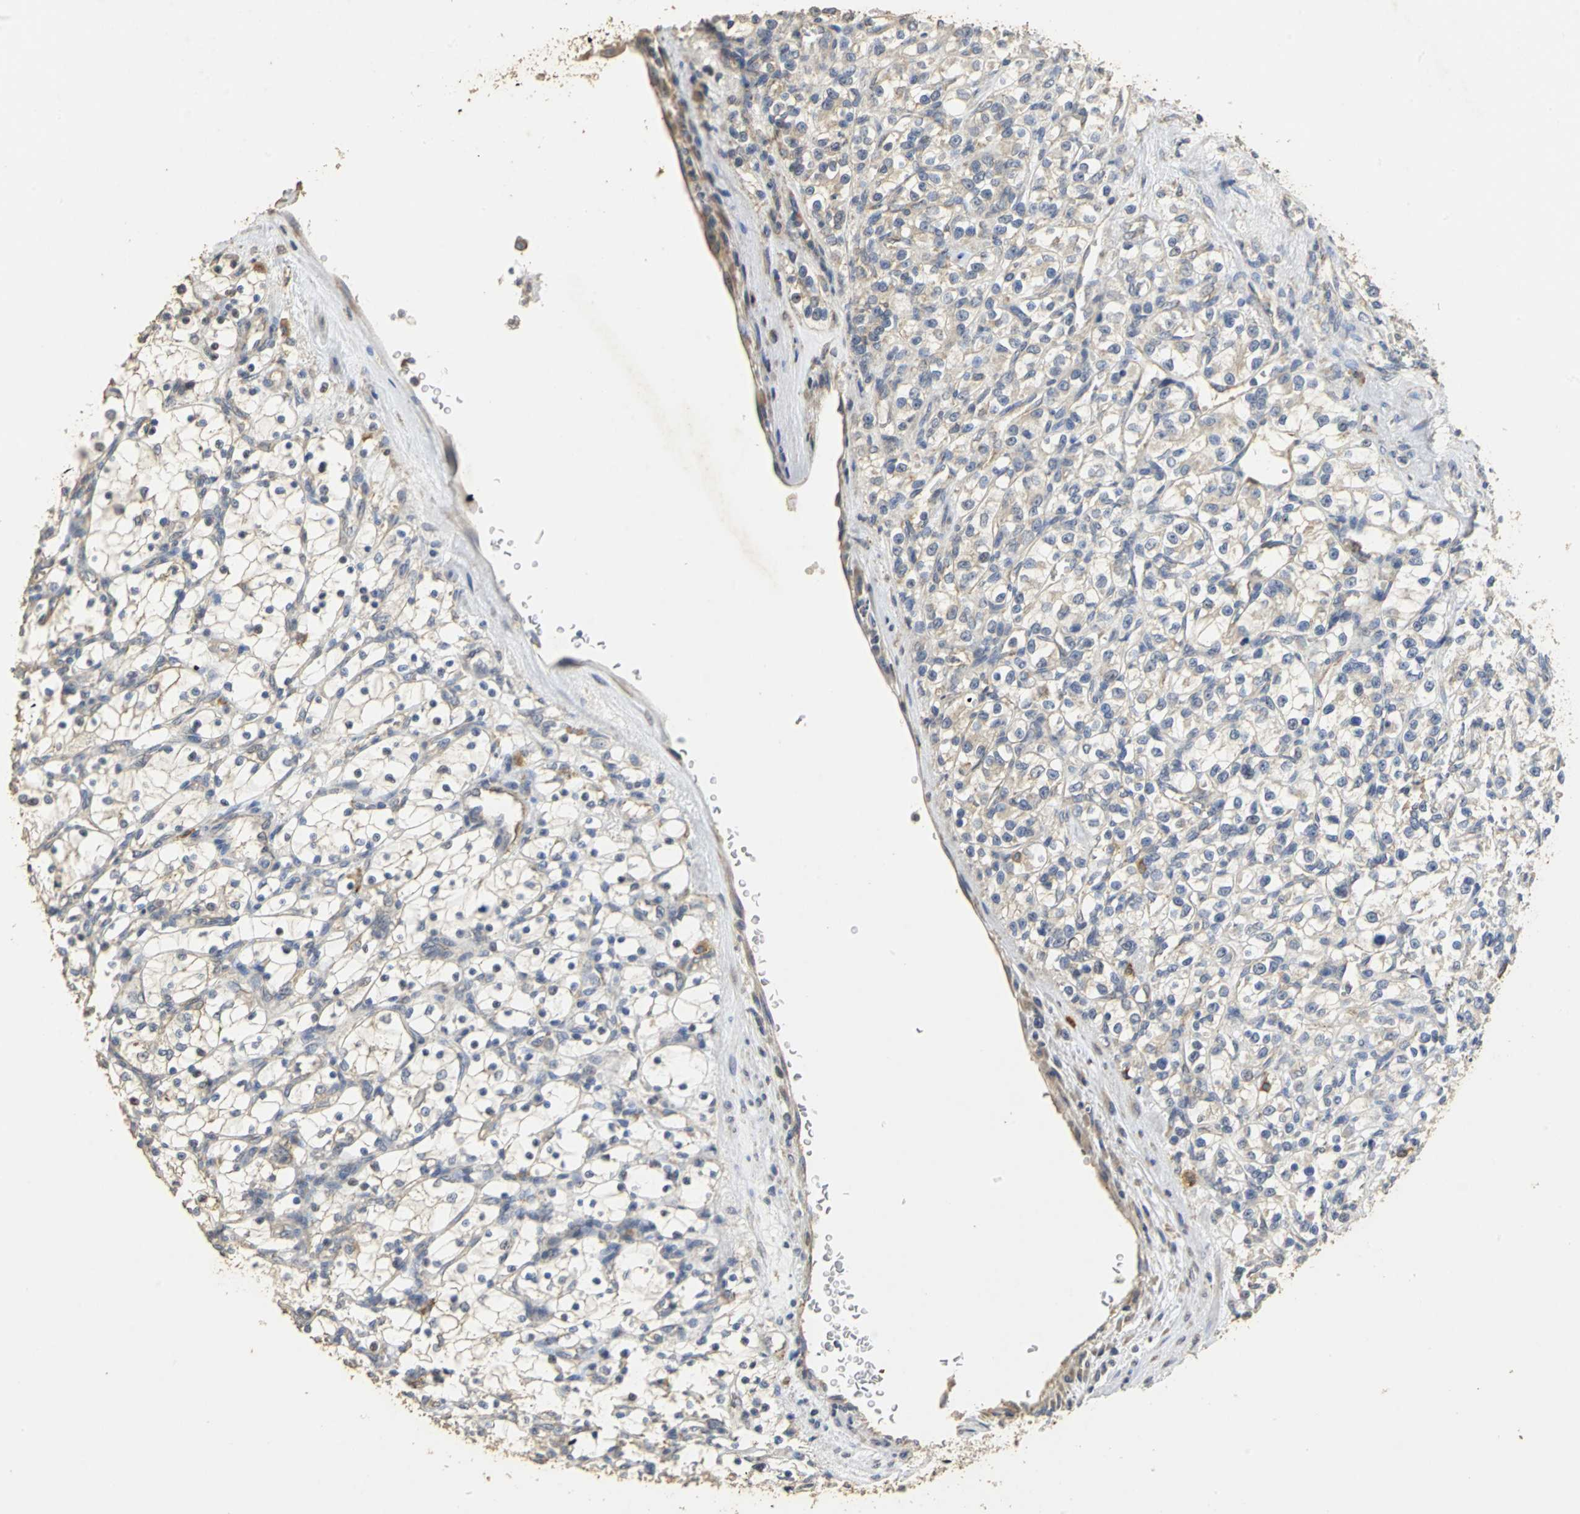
{"staining": {"intensity": "weak", "quantity": "25%-75%", "location": "cytoplasmic/membranous"}, "tissue": "renal cancer", "cell_type": "Tumor cells", "image_type": "cancer", "snomed": [{"axis": "morphology", "description": "Adenocarcinoma, NOS"}, {"axis": "topography", "description": "Kidney"}], "caption": "Human renal adenocarcinoma stained with a brown dye demonstrates weak cytoplasmic/membranous positive expression in about 25%-75% of tumor cells.", "gene": "ACSL4", "patient": {"sex": "female", "age": 69}}